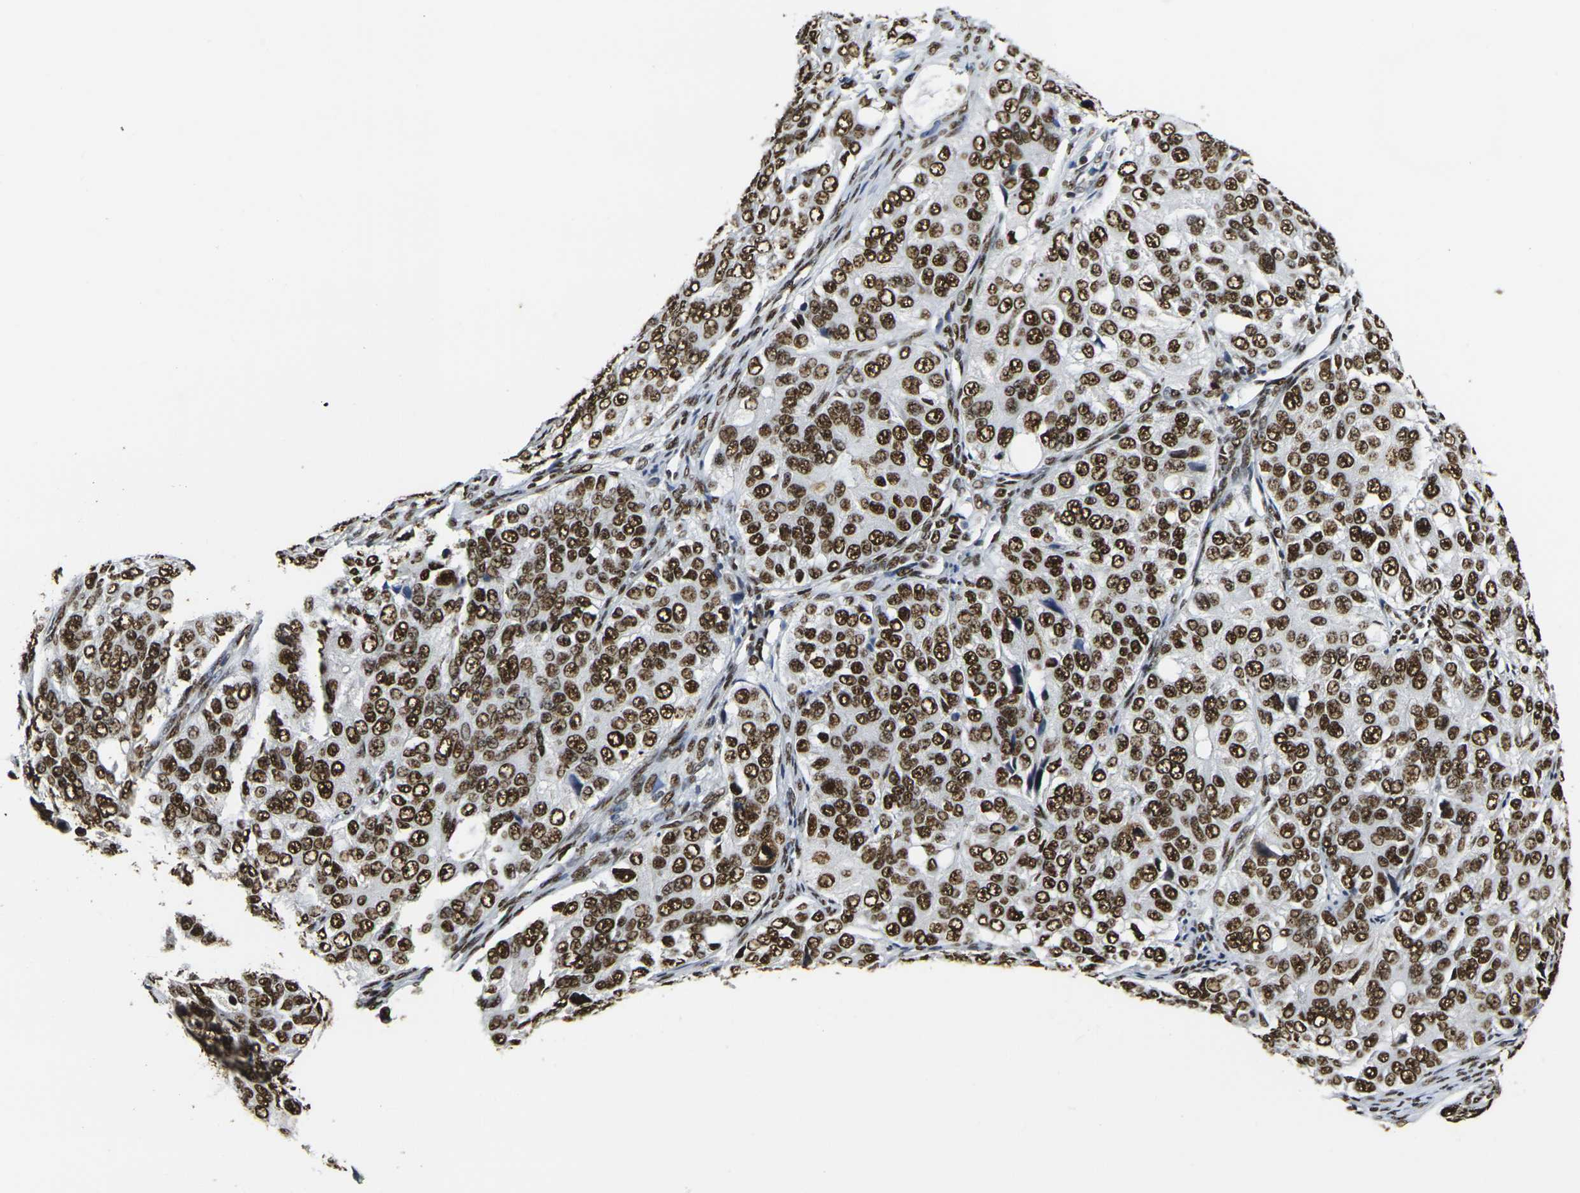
{"staining": {"intensity": "strong", "quantity": ">75%", "location": "nuclear"}, "tissue": "ovarian cancer", "cell_type": "Tumor cells", "image_type": "cancer", "snomed": [{"axis": "morphology", "description": "Carcinoma, endometroid"}, {"axis": "topography", "description": "Ovary"}], "caption": "Ovarian endometroid carcinoma stained with immunohistochemistry displays strong nuclear positivity in approximately >75% of tumor cells.", "gene": "SMARCC1", "patient": {"sex": "female", "age": 51}}